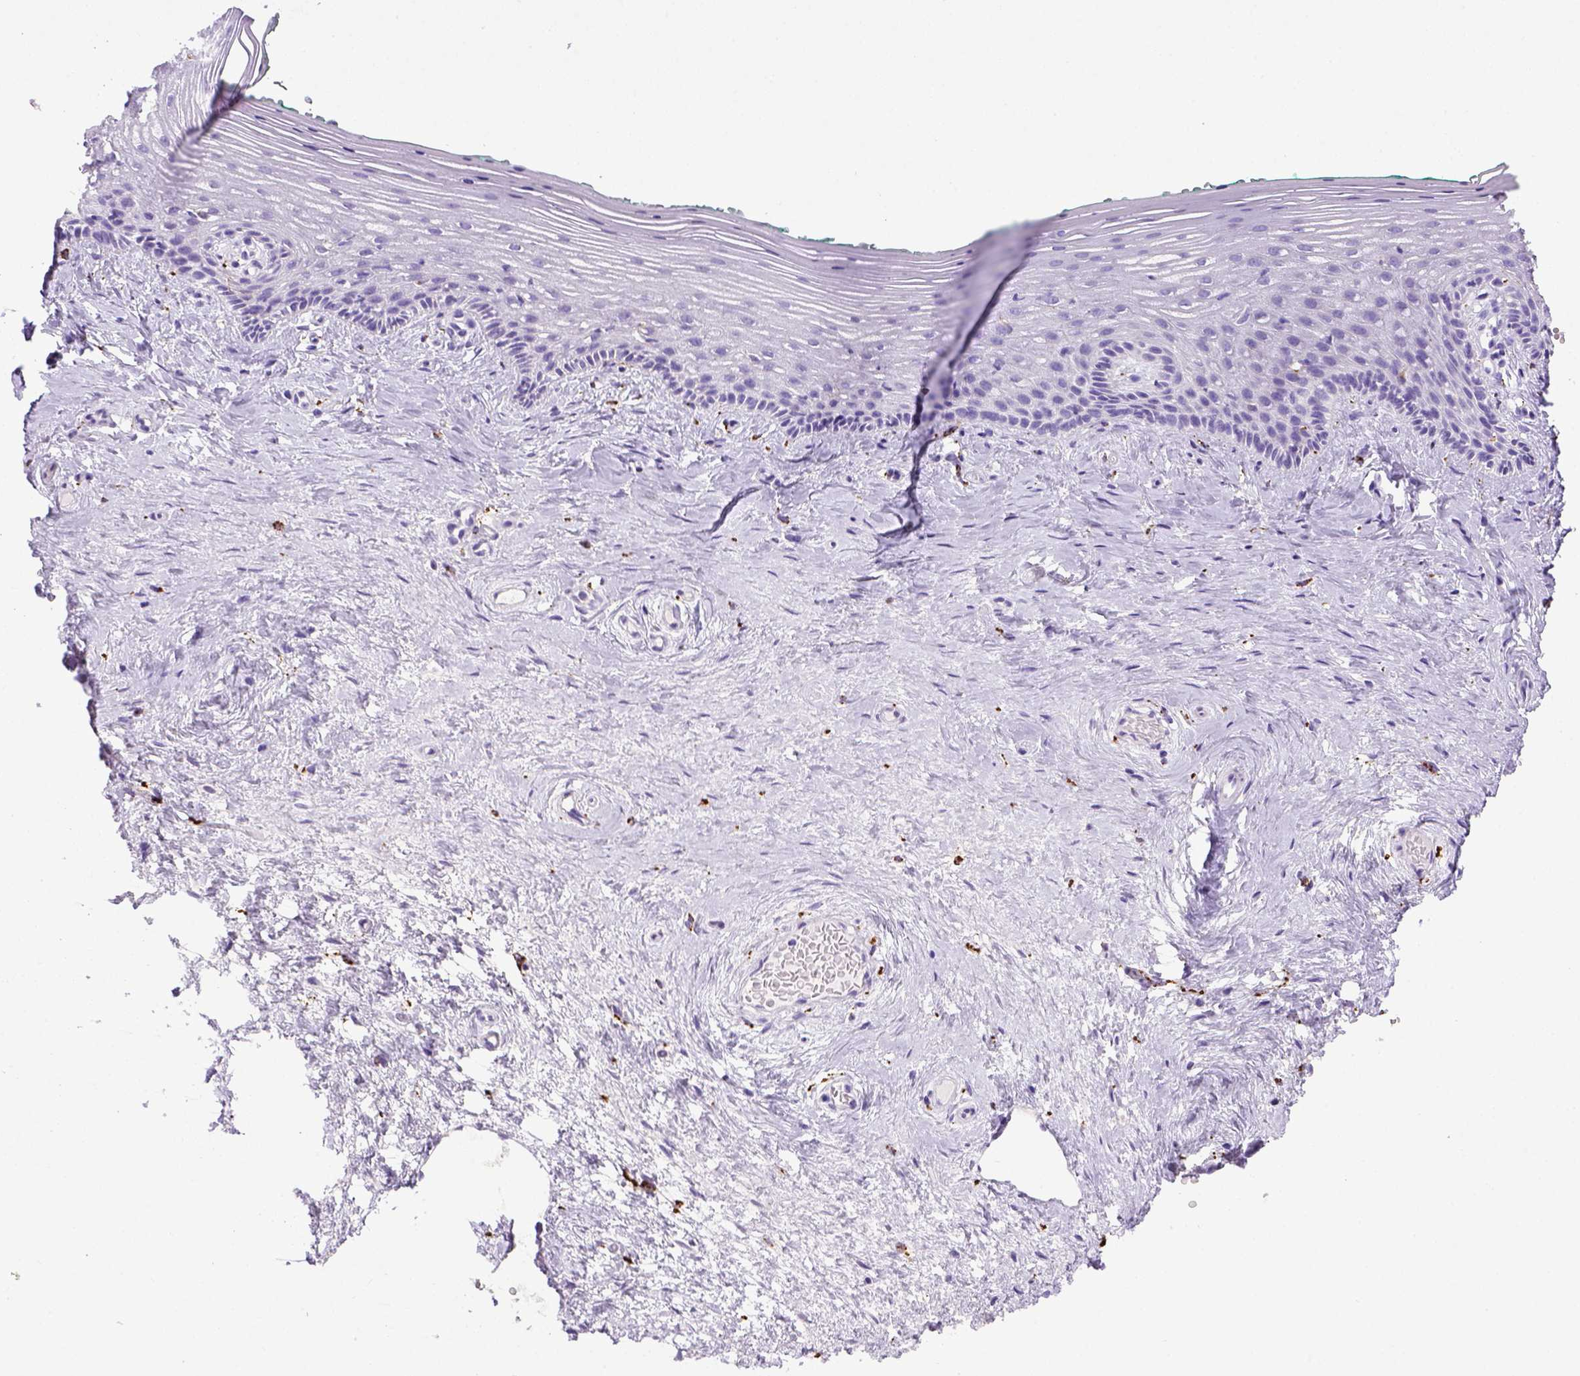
{"staining": {"intensity": "negative", "quantity": "none", "location": "none"}, "tissue": "vagina", "cell_type": "Squamous epithelial cells", "image_type": "normal", "snomed": [{"axis": "morphology", "description": "Normal tissue, NOS"}, {"axis": "topography", "description": "Vagina"}], "caption": "Immunohistochemistry of unremarkable vagina demonstrates no positivity in squamous epithelial cells. (Brightfield microscopy of DAB (3,3'-diaminobenzidine) immunohistochemistry (IHC) at high magnification).", "gene": "CD68", "patient": {"sex": "female", "age": 45}}